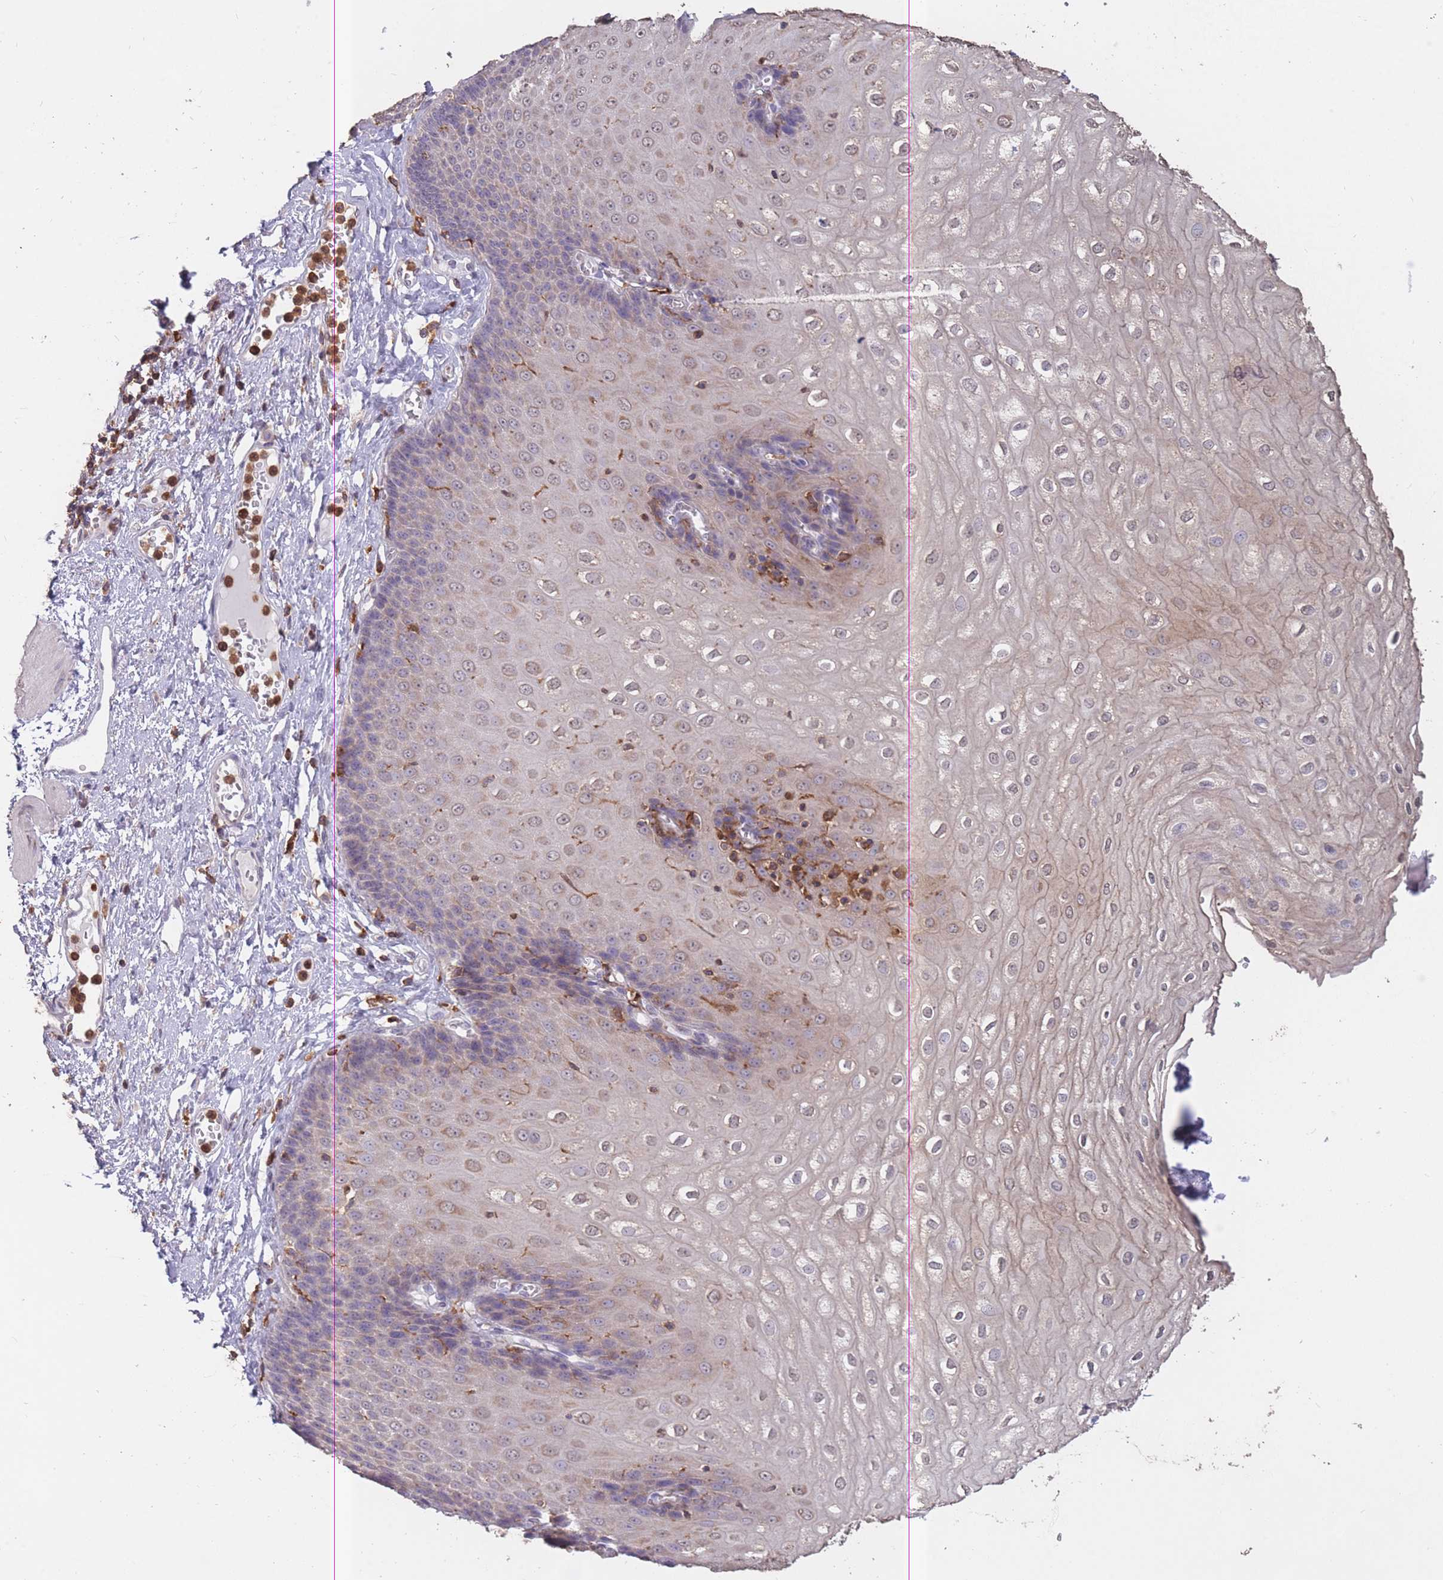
{"staining": {"intensity": "weak", "quantity": "<25%", "location": "cytoplasmic/membranous"}, "tissue": "esophagus", "cell_type": "Squamous epithelial cells", "image_type": "normal", "snomed": [{"axis": "morphology", "description": "Normal tissue, NOS"}, {"axis": "topography", "description": "Esophagus"}], "caption": "This is an immunohistochemistry (IHC) histopathology image of unremarkable esophagus. There is no staining in squamous epithelial cells.", "gene": "GMIP", "patient": {"sex": "male", "age": 60}}